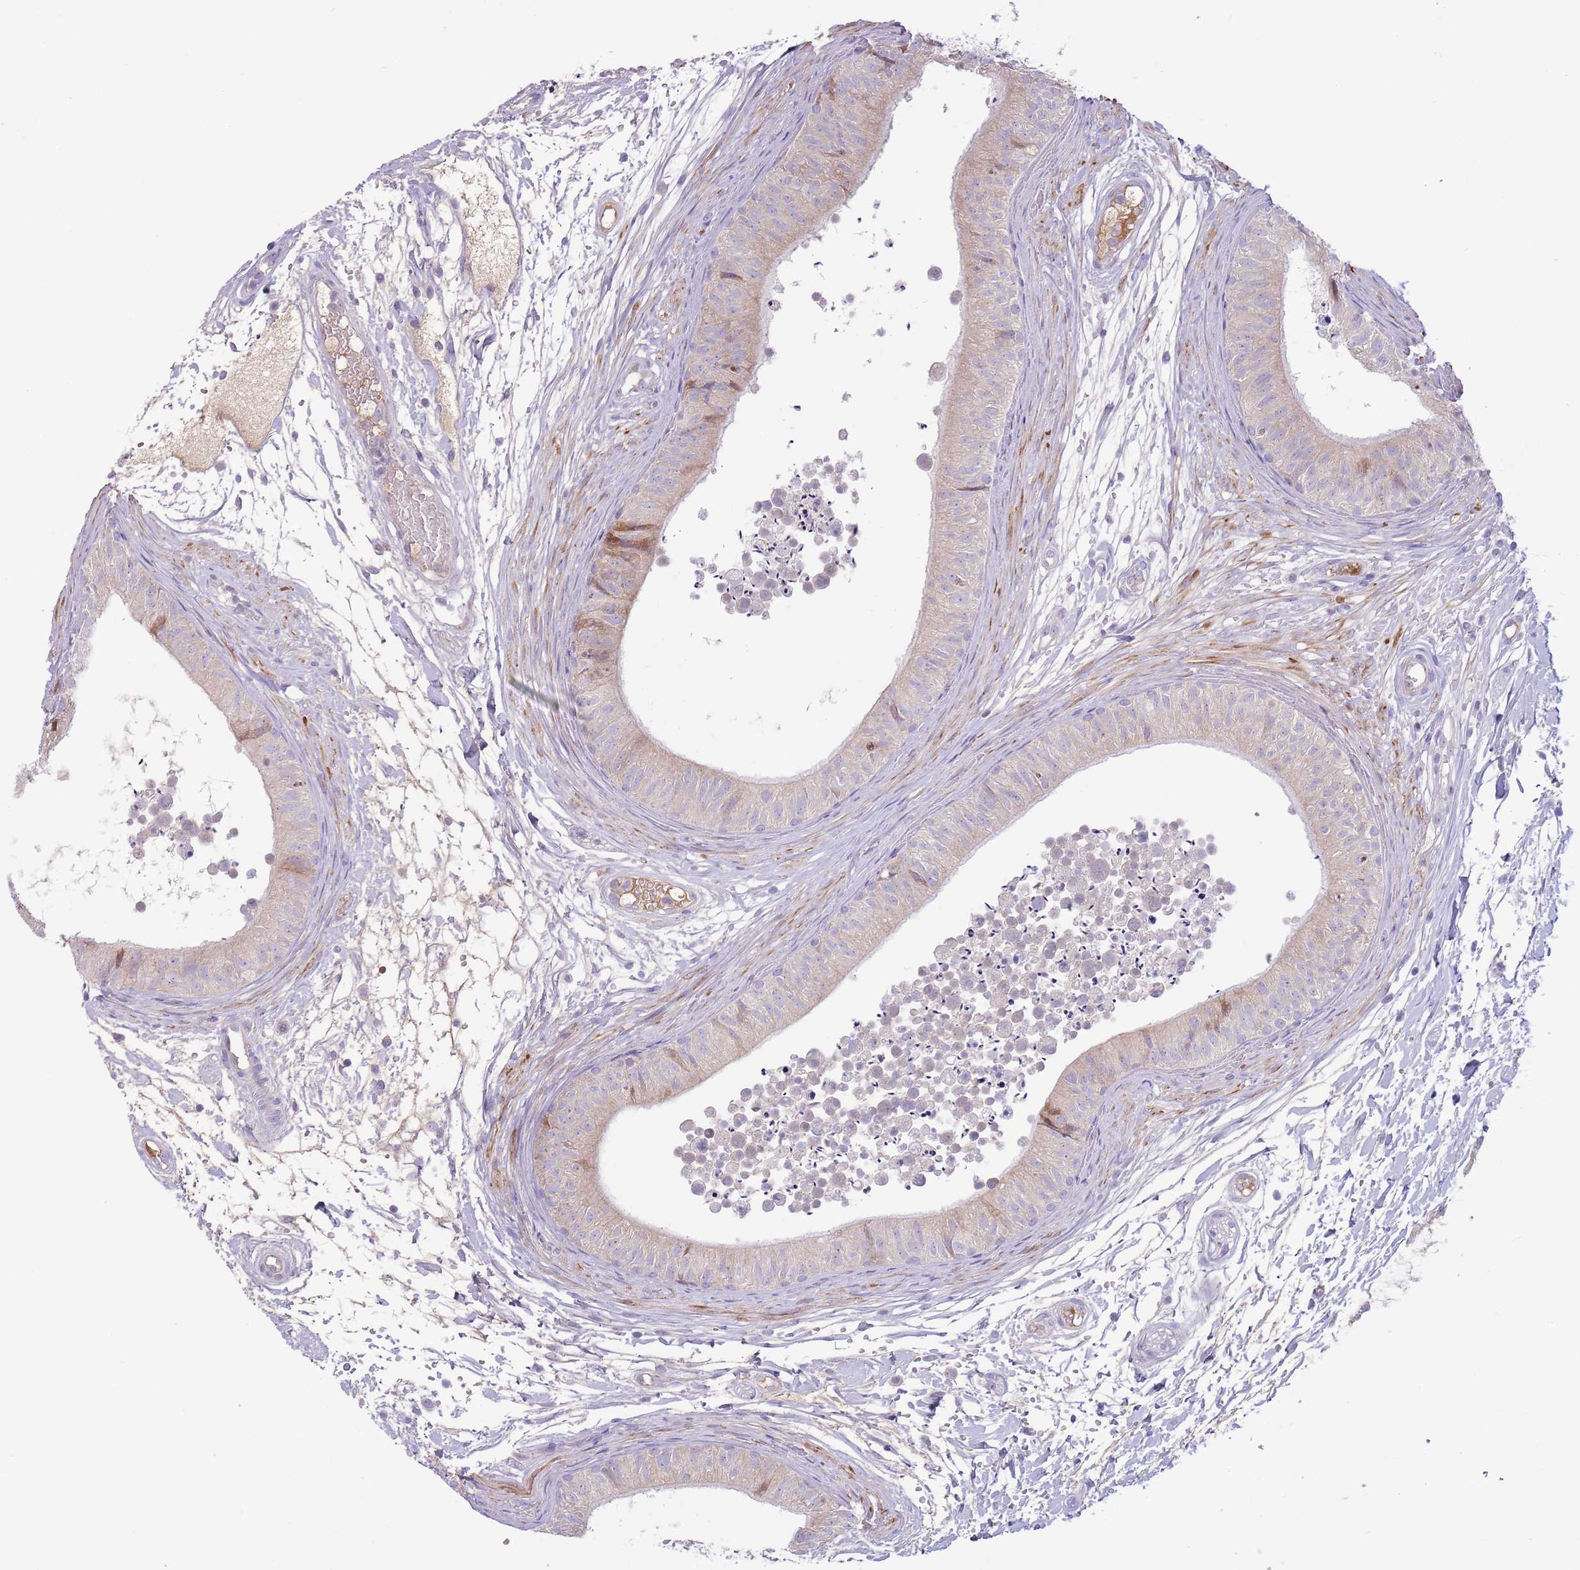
{"staining": {"intensity": "weak", "quantity": "<25%", "location": "cytoplasmic/membranous"}, "tissue": "epididymis", "cell_type": "Glandular cells", "image_type": "normal", "snomed": [{"axis": "morphology", "description": "Normal tissue, NOS"}, {"axis": "topography", "description": "Epididymis"}], "caption": "Histopathology image shows no protein staining in glandular cells of unremarkable epididymis. (DAB immunohistochemistry (IHC), high magnification).", "gene": "CFH", "patient": {"sex": "male", "age": 15}}